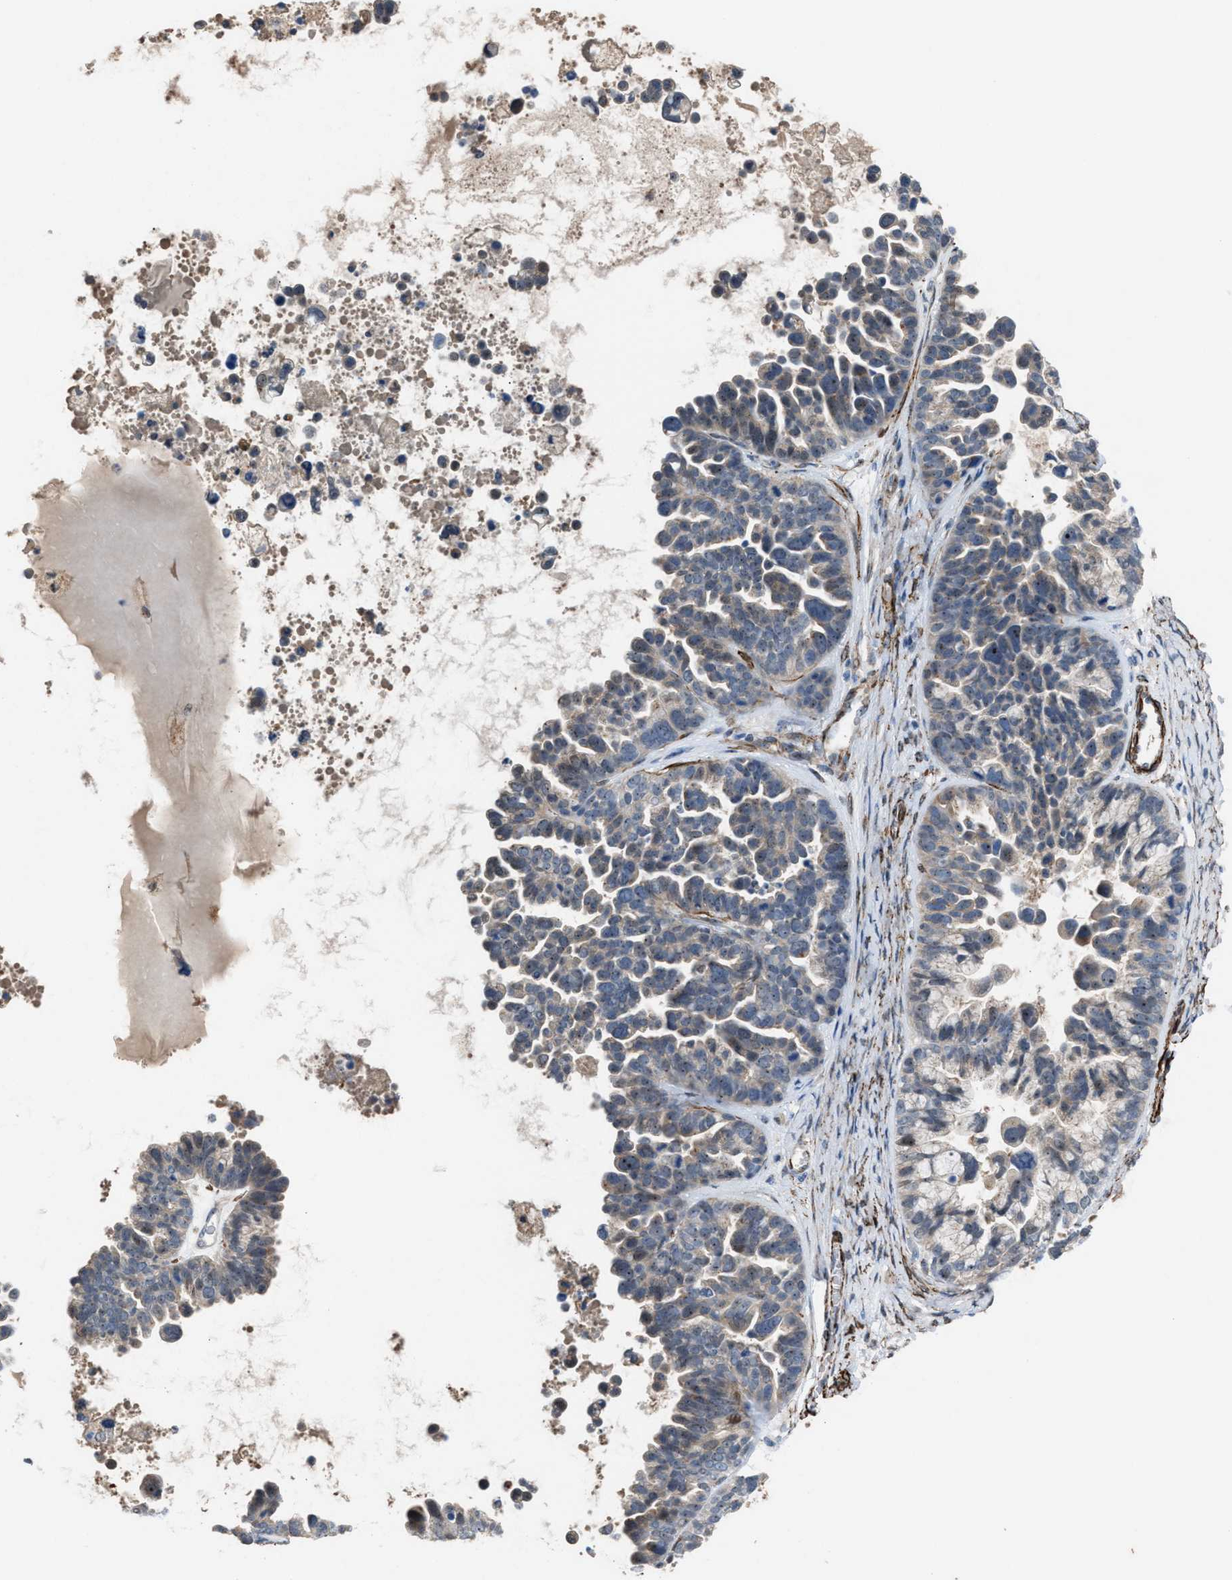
{"staining": {"intensity": "weak", "quantity": "25%-75%", "location": "cytoplasmic/membranous,nuclear"}, "tissue": "ovarian cancer", "cell_type": "Tumor cells", "image_type": "cancer", "snomed": [{"axis": "morphology", "description": "Cystadenocarcinoma, serous, NOS"}, {"axis": "topography", "description": "Ovary"}], "caption": "Protein staining of ovarian cancer (serous cystadenocarcinoma) tissue demonstrates weak cytoplasmic/membranous and nuclear staining in approximately 25%-75% of tumor cells. (IHC, brightfield microscopy, high magnification).", "gene": "NQO2", "patient": {"sex": "female", "age": 56}}